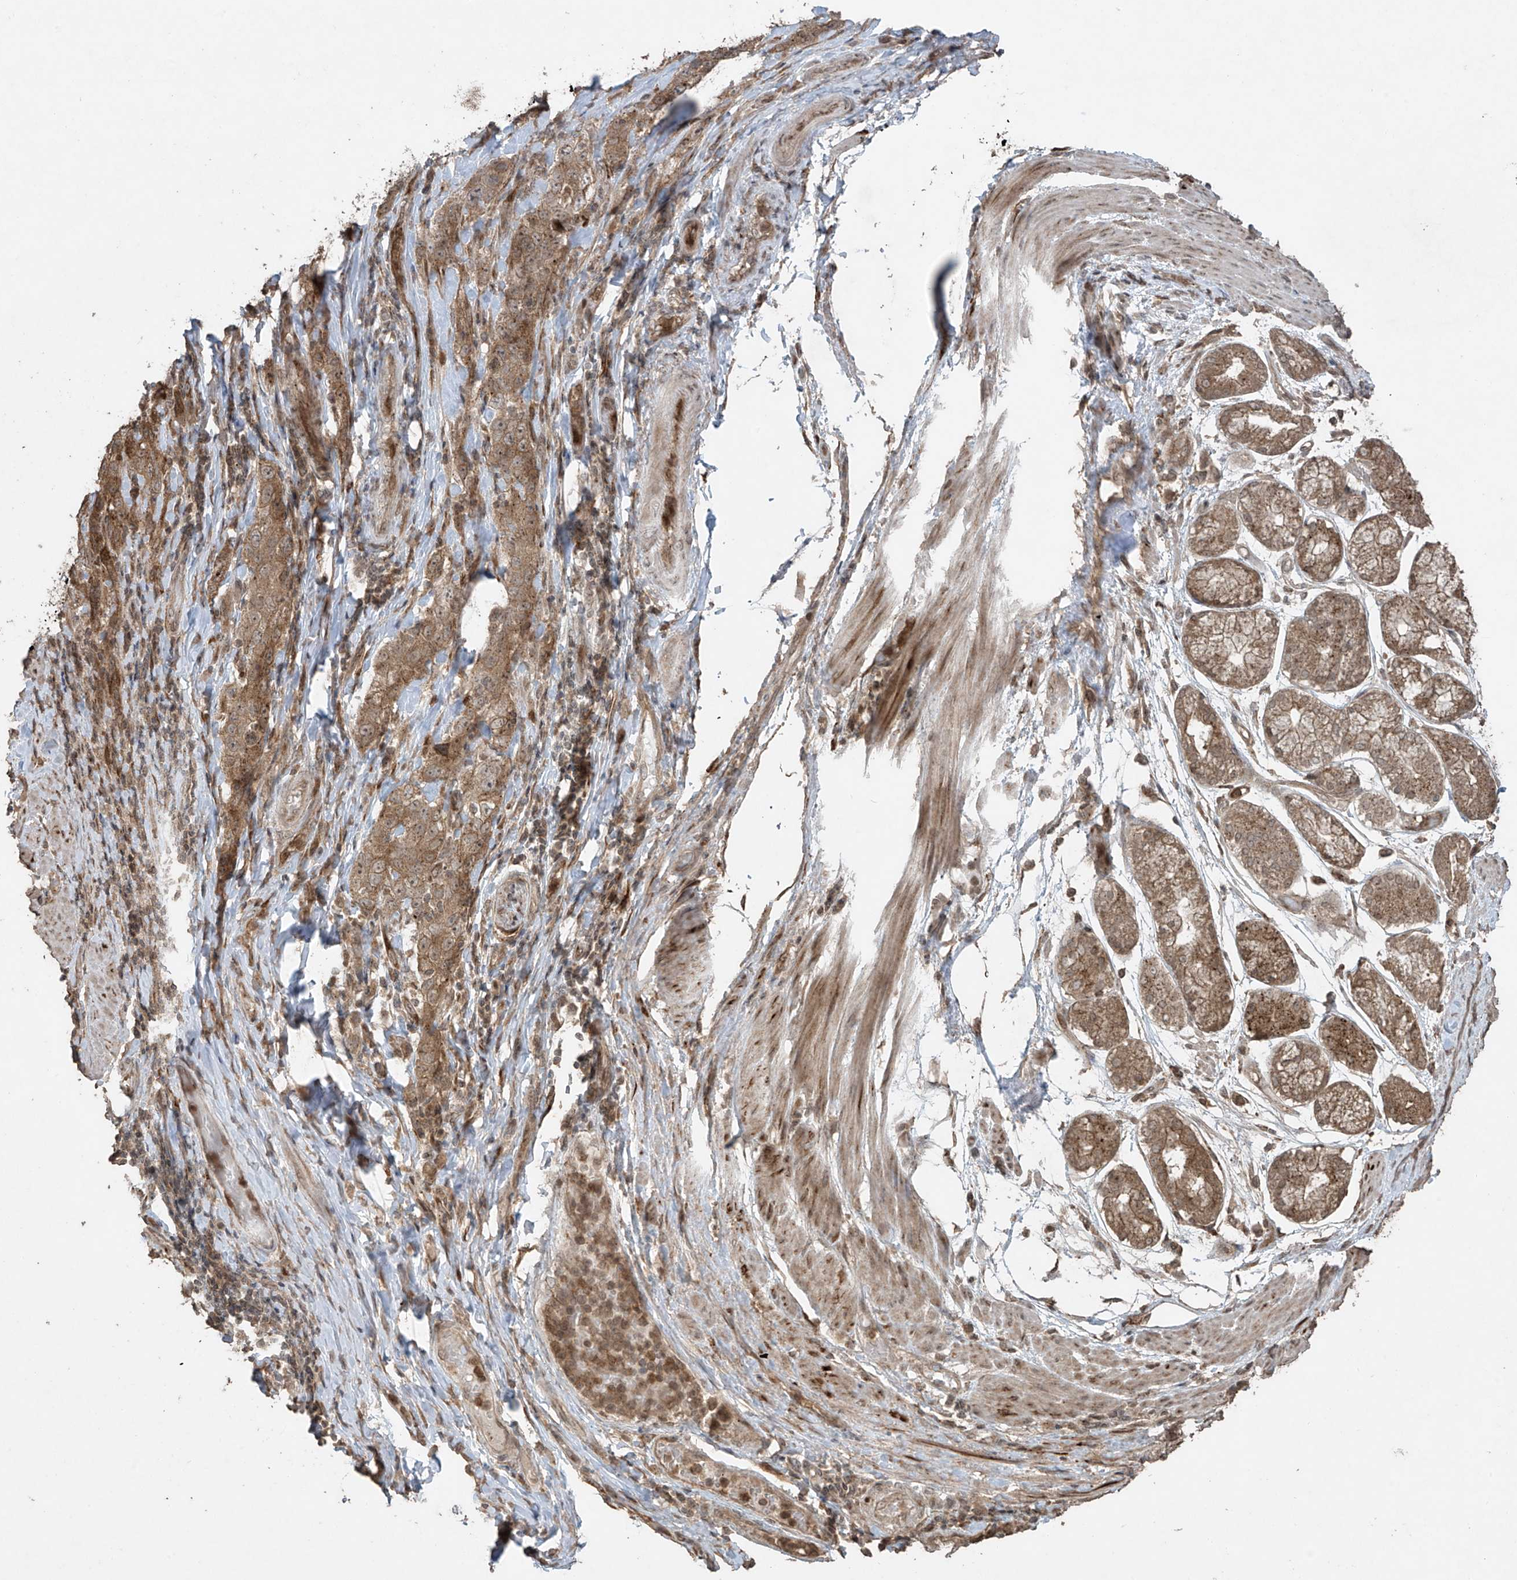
{"staining": {"intensity": "moderate", "quantity": ">75%", "location": "cytoplasmic/membranous"}, "tissue": "stomach cancer", "cell_type": "Tumor cells", "image_type": "cancer", "snomed": [{"axis": "morphology", "description": "Normal tissue, NOS"}, {"axis": "morphology", "description": "Adenocarcinoma, NOS"}, {"axis": "topography", "description": "Lymph node"}, {"axis": "topography", "description": "Stomach"}], "caption": "Stomach cancer (adenocarcinoma) stained for a protein shows moderate cytoplasmic/membranous positivity in tumor cells.", "gene": "PGPEP1", "patient": {"sex": "male", "age": 48}}